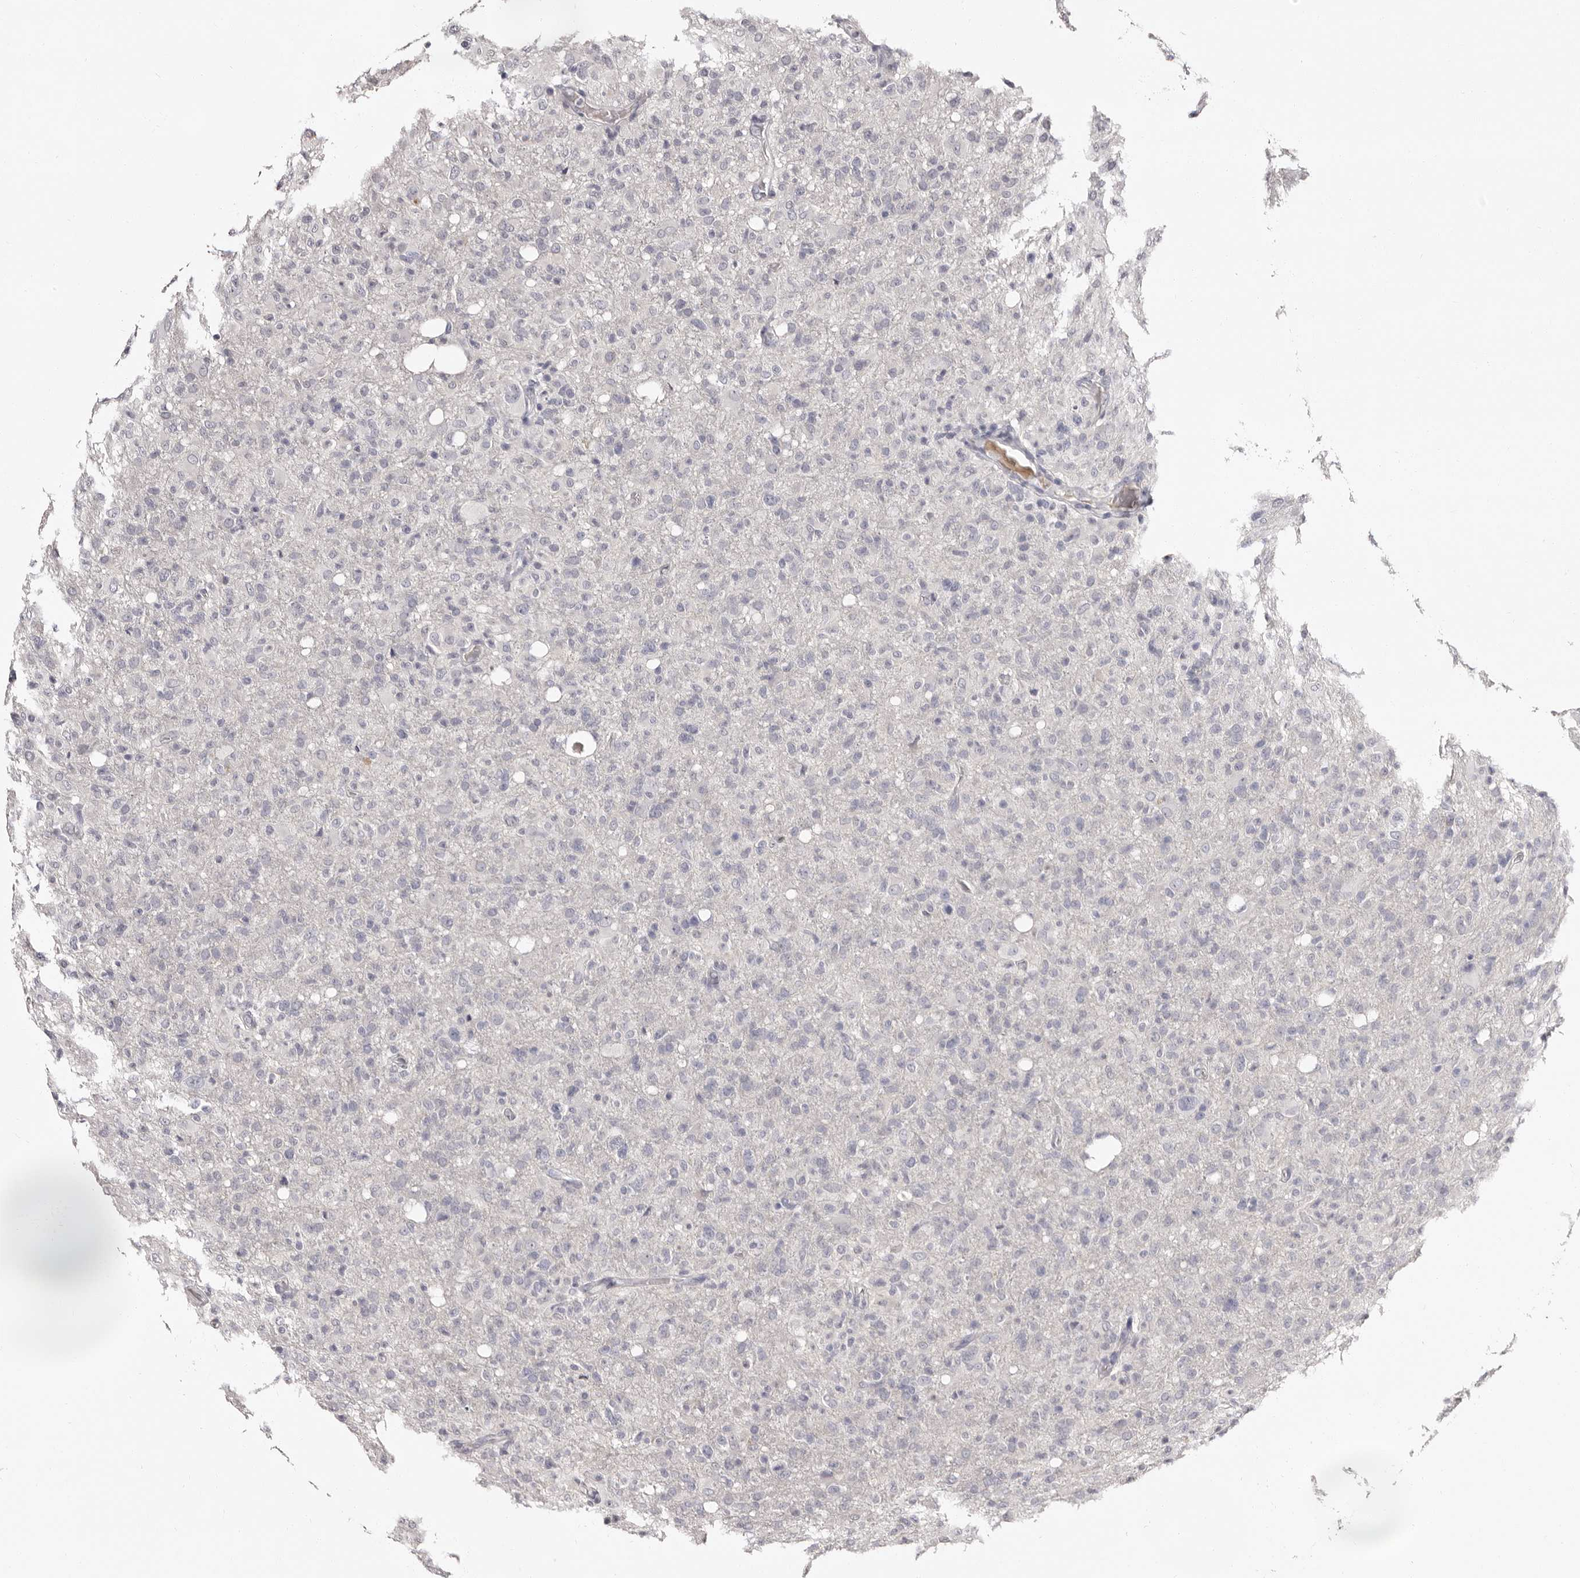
{"staining": {"intensity": "negative", "quantity": "none", "location": "none"}, "tissue": "glioma", "cell_type": "Tumor cells", "image_type": "cancer", "snomed": [{"axis": "morphology", "description": "Glioma, malignant, High grade"}, {"axis": "topography", "description": "Brain"}], "caption": "Tumor cells show no significant protein positivity in malignant glioma (high-grade).", "gene": "BPGM", "patient": {"sex": "female", "age": 57}}